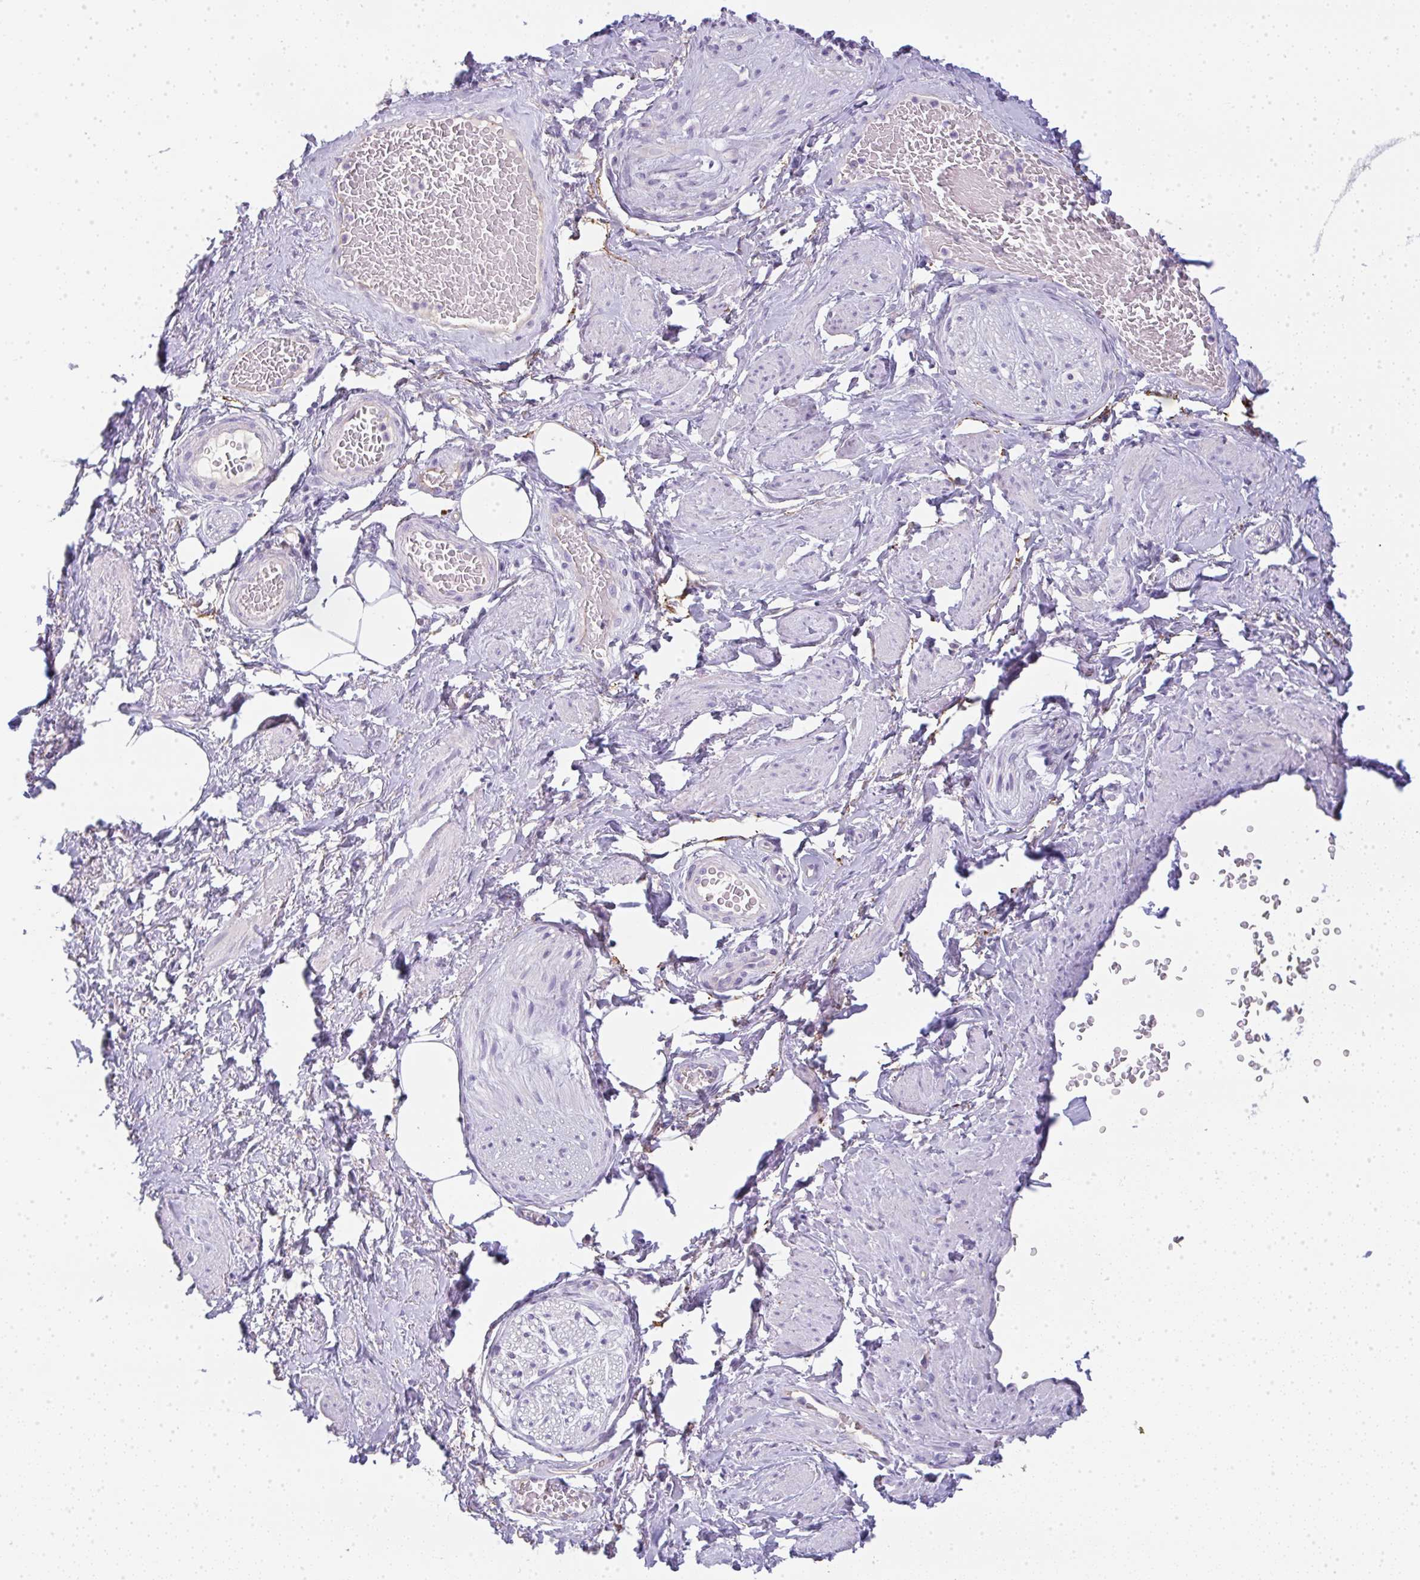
{"staining": {"intensity": "negative", "quantity": "none", "location": "none"}, "tissue": "adipose tissue", "cell_type": "Adipocytes", "image_type": "normal", "snomed": [{"axis": "morphology", "description": "Normal tissue, NOS"}, {"axis": "topography", "description": "Vagina"}, {"axis": "topography", "description": "Peripheral nerve tissue"}], "caption": "Immunohistochemical staining of unremarkable human adipose tissue shows no significant positivity in adipocytes. (DAB immunohistochemistry, high magnification).", "gene": "LPAR4", "patient": {"sex": "female", "age": 71}}